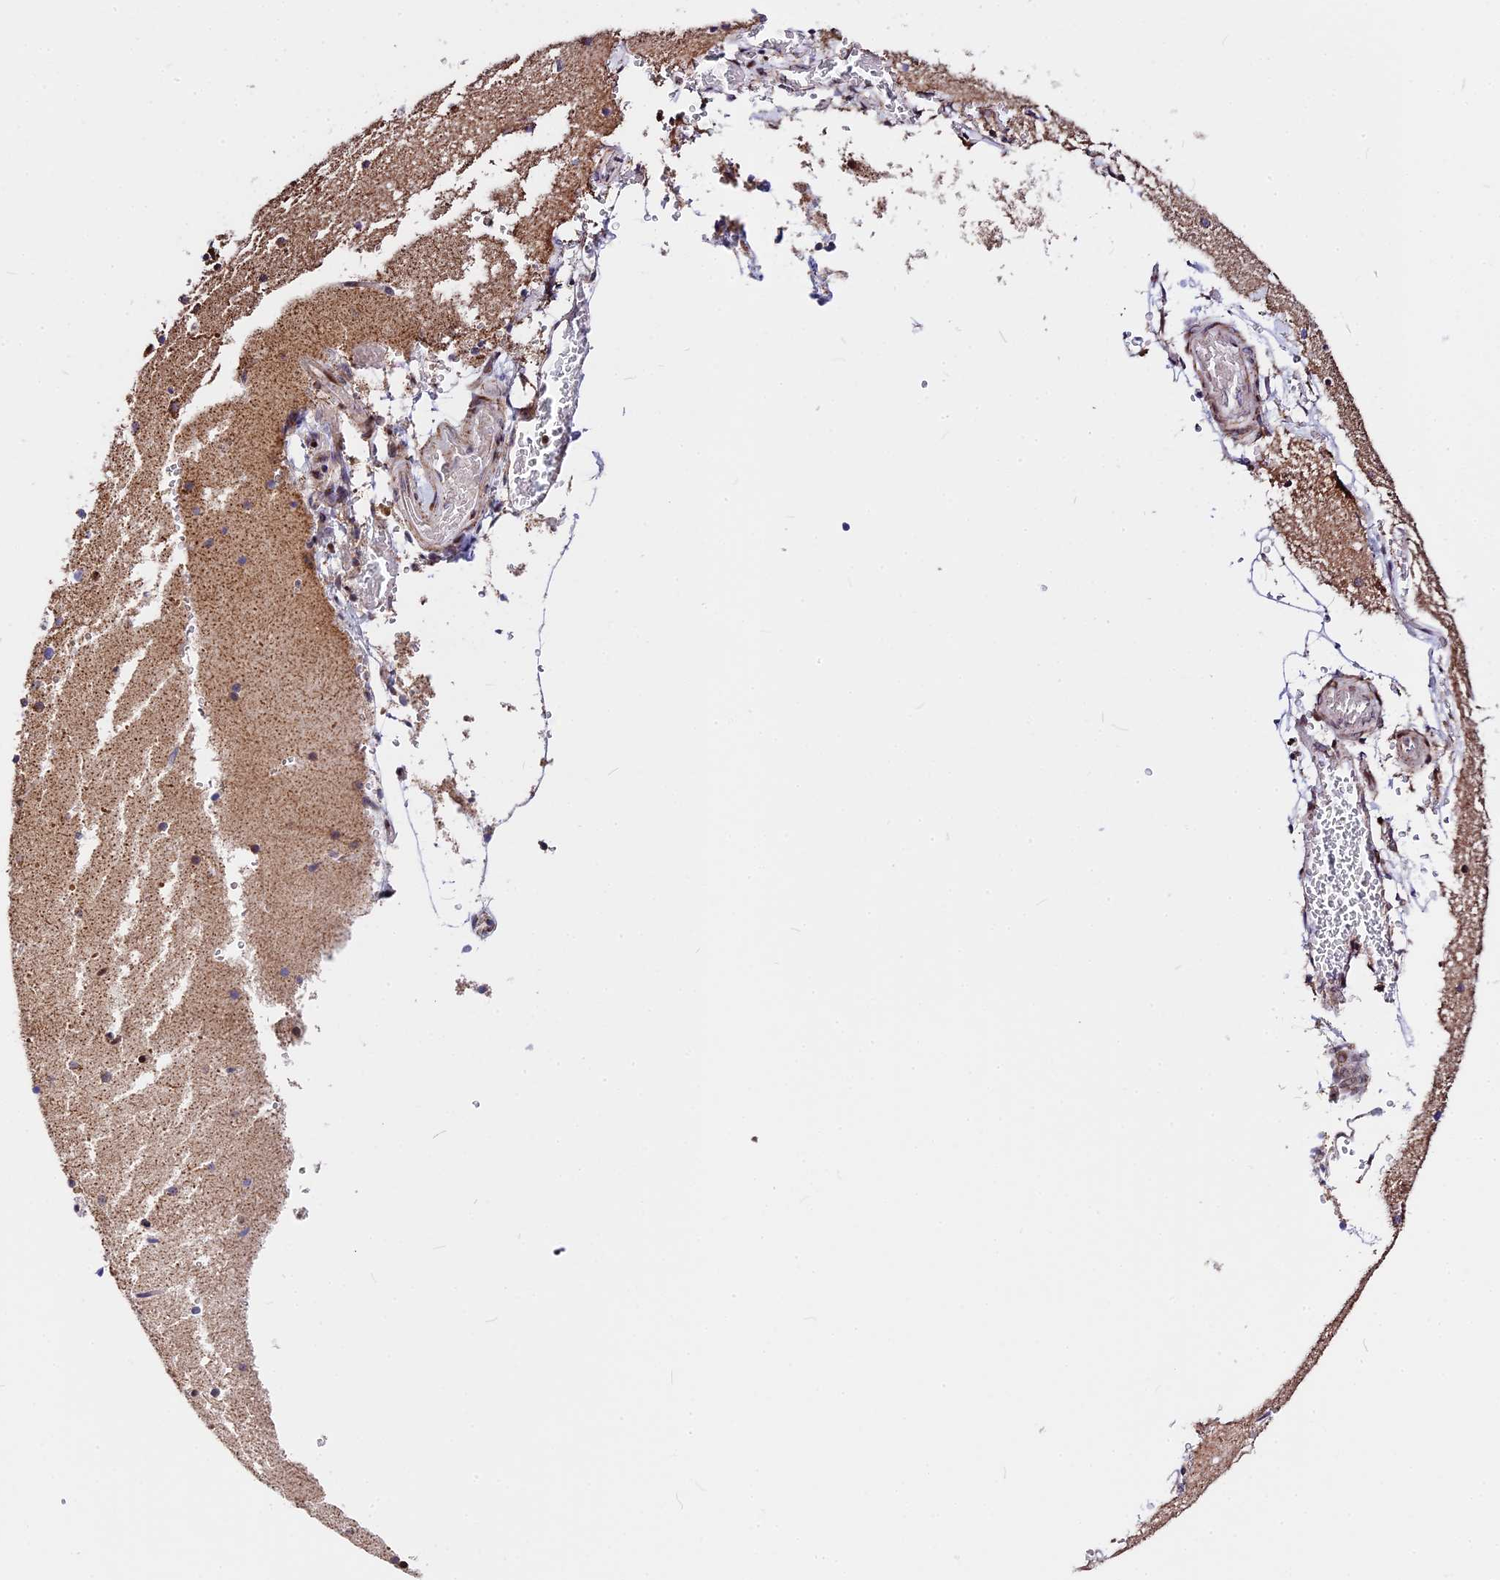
{"staining": {"intensity": "negative", "quantity": "none", "location": "none"}, "tissue": "cerebellum", "cell_type": "Cells in granular layer", "image_type": "normal", "snomed": [{"axis": "morphology", "description": "Normal tissue, NOS"}, {"axis": "topography", "description": "Cerebellum"}], "caption": "This is an immunohistochemistry histopathology image of benign cerebellum. There is no expression in cells in granular layer.", "gene": "FAM174C", "patient": {"sex": "male", "age": 54}}